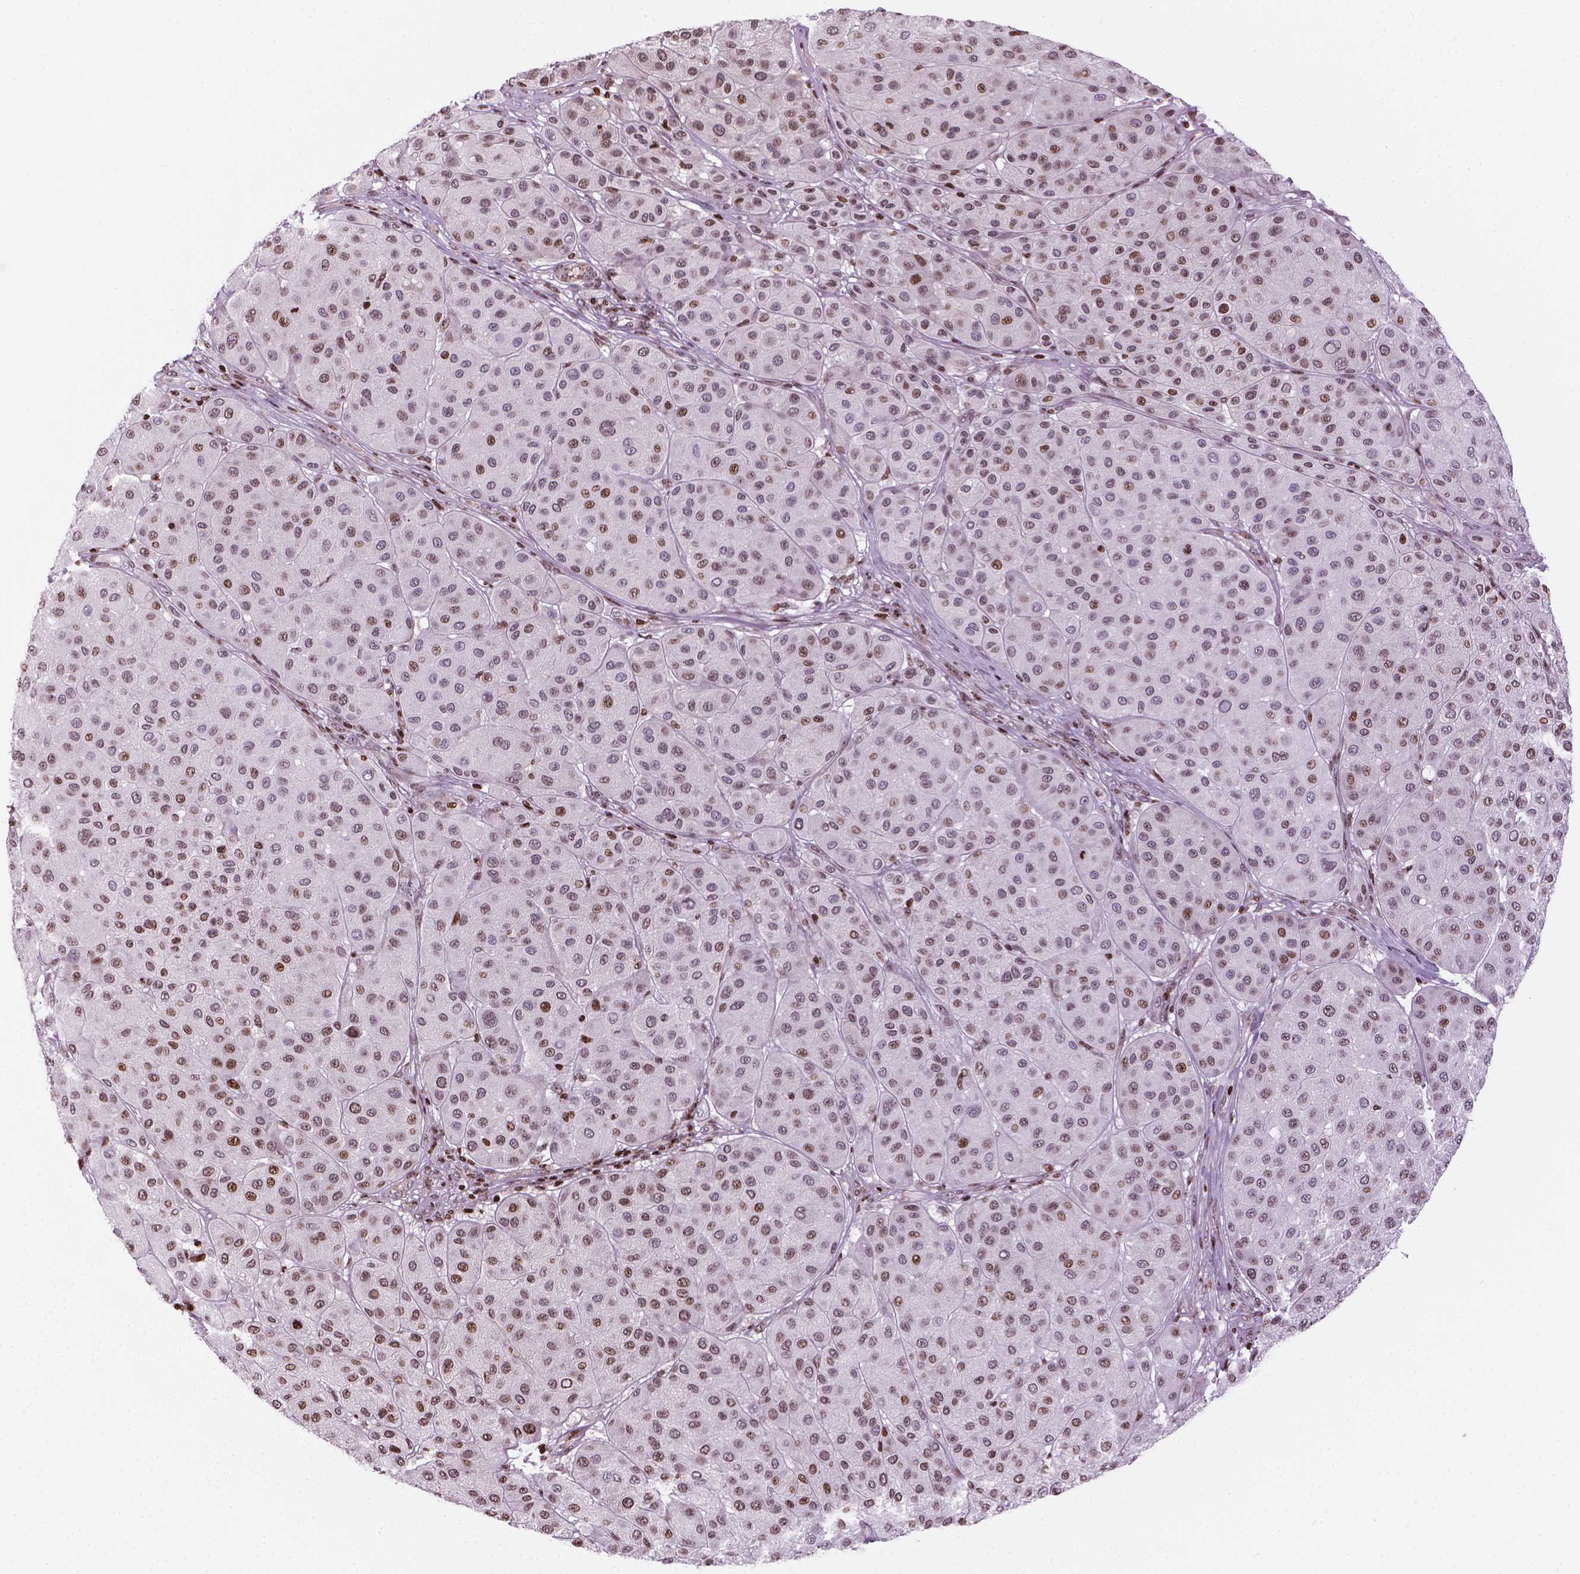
{"staining": {"intensity": "moderate", "quantity": "25%-75%", "location": "nuclear"}, "tissue": "melanoma", "cell_type": "Tumor cells", "image_type": "cancer", "snomed": [{"axis": "morphology", "description": "Malignant melanoma, Metastatic site"}, {"axis": "topography", "description": "Smooth muscle"}], "caption": "Brown immunohistochemical staining in melanoma exhibits moderate nuclear expression in approximately 25%-75% of tumor cells.", "gene": "PIP4K2A", "patient": {"sex": "male", "age": 41}}